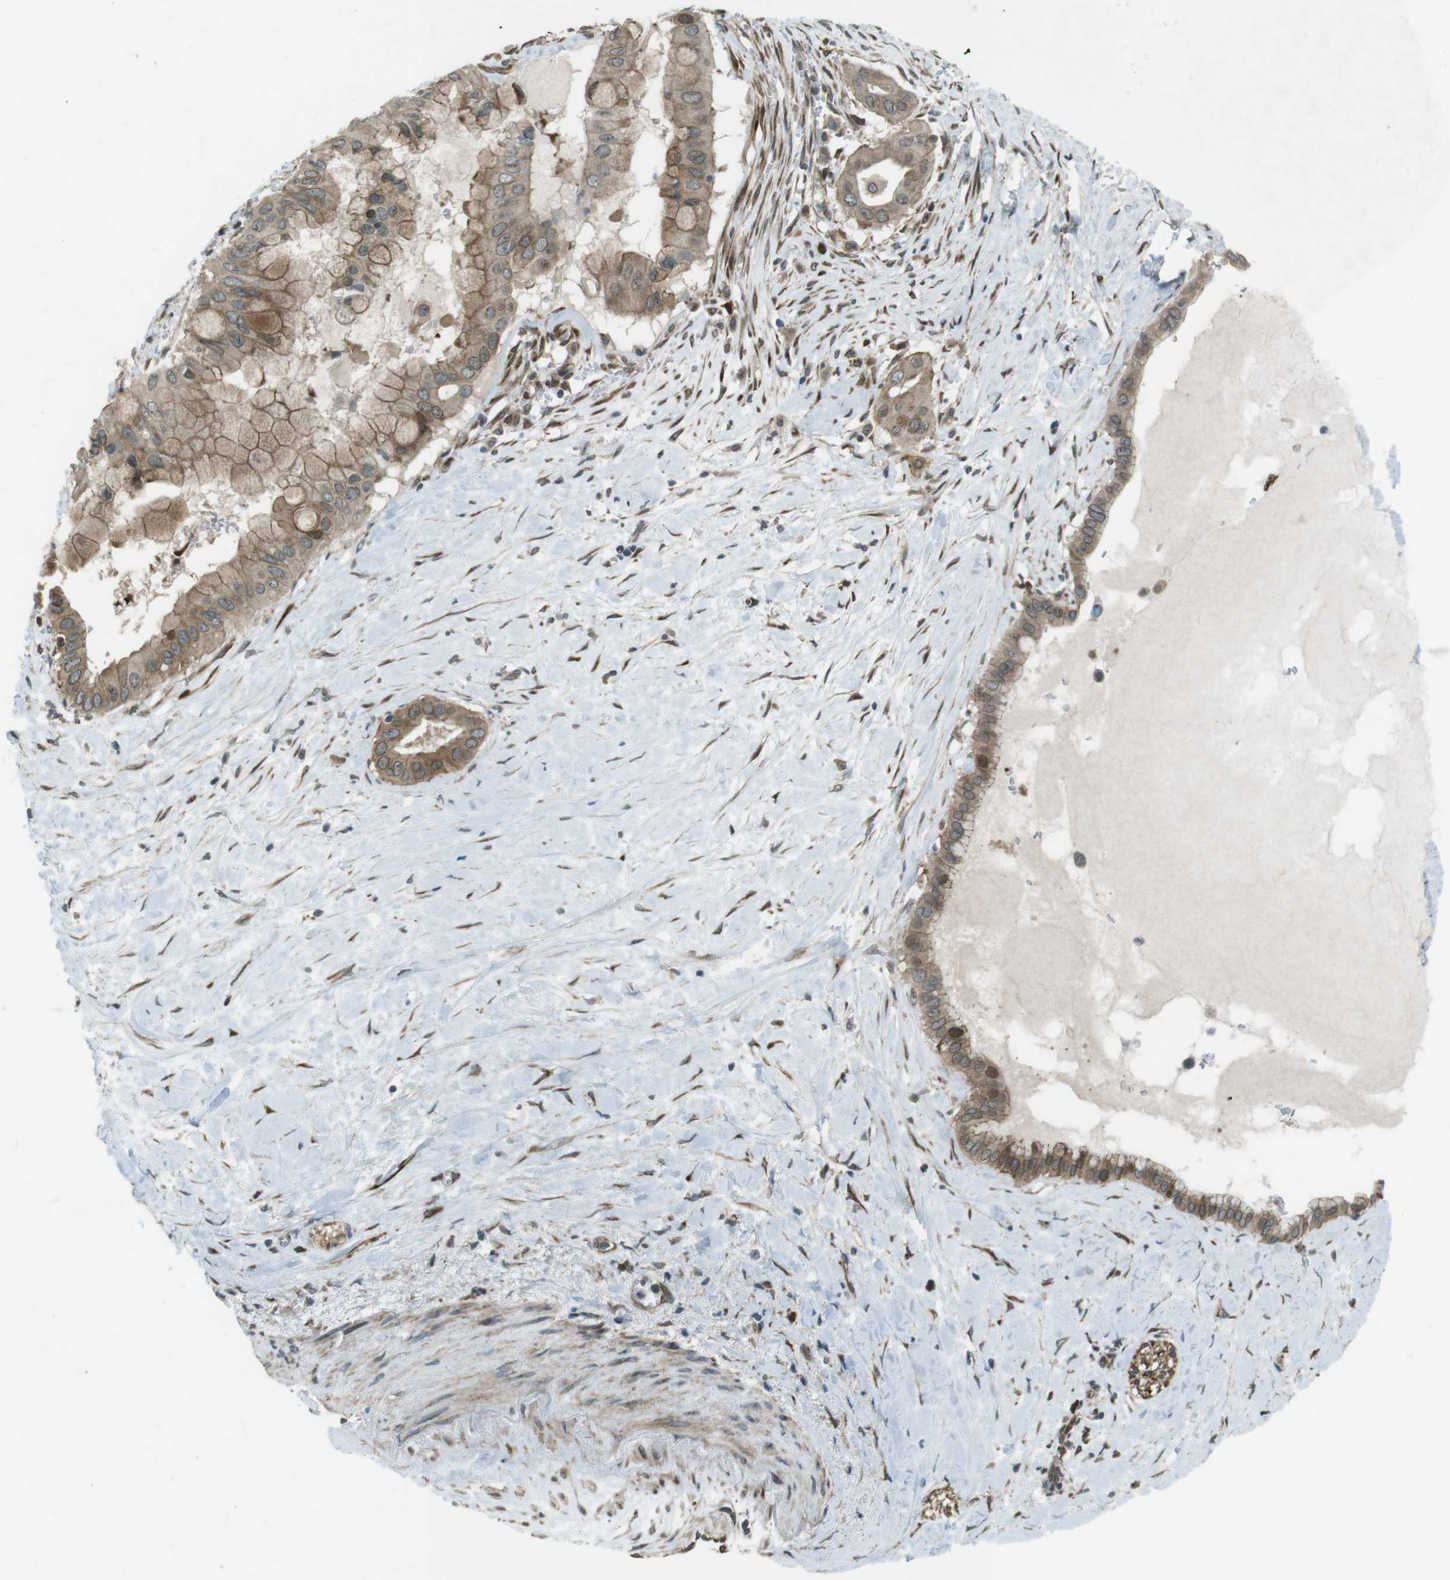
{"staining": {"intensity": "moderate", "quantity": ">75%", "location": "cytoplasmic/membranous"}, "tissue": "pancreatic cancer", "cell_type": "Tumor cells", "image_type": "cancer", "snomed": [{"axis": "morphology", "description": "Adenocarcinoma, NOS"}, {"axis": "topography", "description": "Pancreas"}], "caption": "This photomicrograph exhibits immunohistochemistry staining of human pancreatic cancer (adenocarcinoma), with medium moderate cytoplasmic/membranous staining in approximately >75% of tumor cells.", "gene": "ZNF330", "patient": {"sex": "male", "age": 55}}